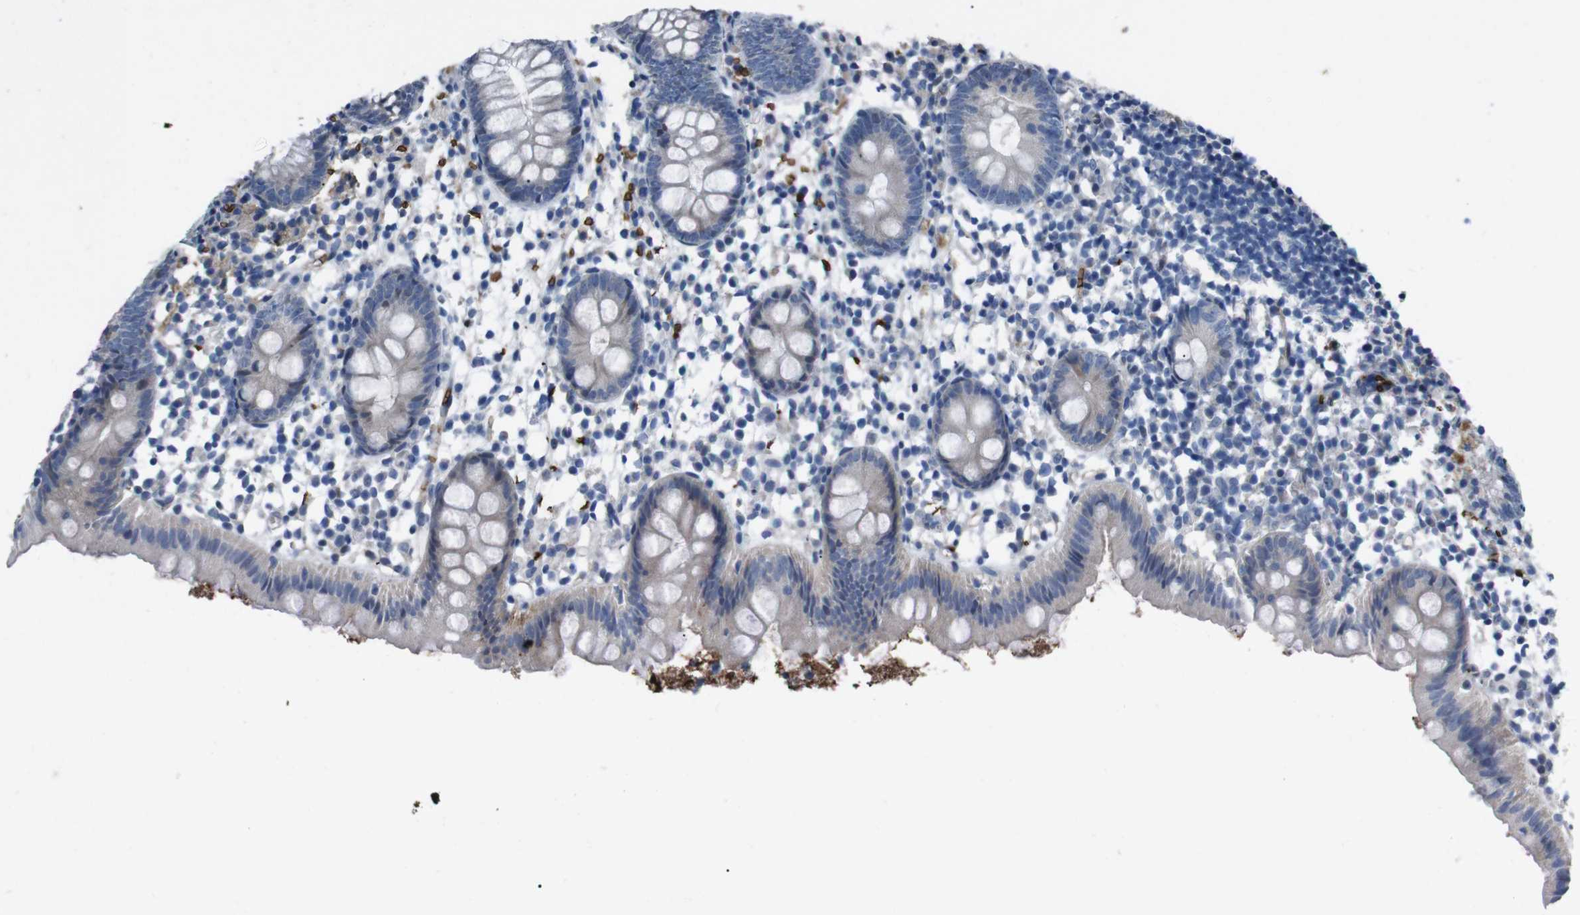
{"staining": {"intensity": "moderate", "quantity": "<25%", "location": "cytoplasmic/membranous"}, "tissue": "appendix", "cell_type": "Glandular cells", "image_type": "normal", "snomed": [{"axis": "morphology", "description": "Normal tissue, NOS"}, {"axis": "topography", "description": "Appendix"}], "caption": "Protein staining of normal appendix reveals moderate cytoplasmic/membranous staining in about <25% of glandular cells. (Stains: DAB (3,3'-diaminobenzidine) in brown, nuclei in blue, Microscopy: brightfield microscopy at high magnification).", "gene": "SPTB", "patient": {"sex": "female", "age": 20}}